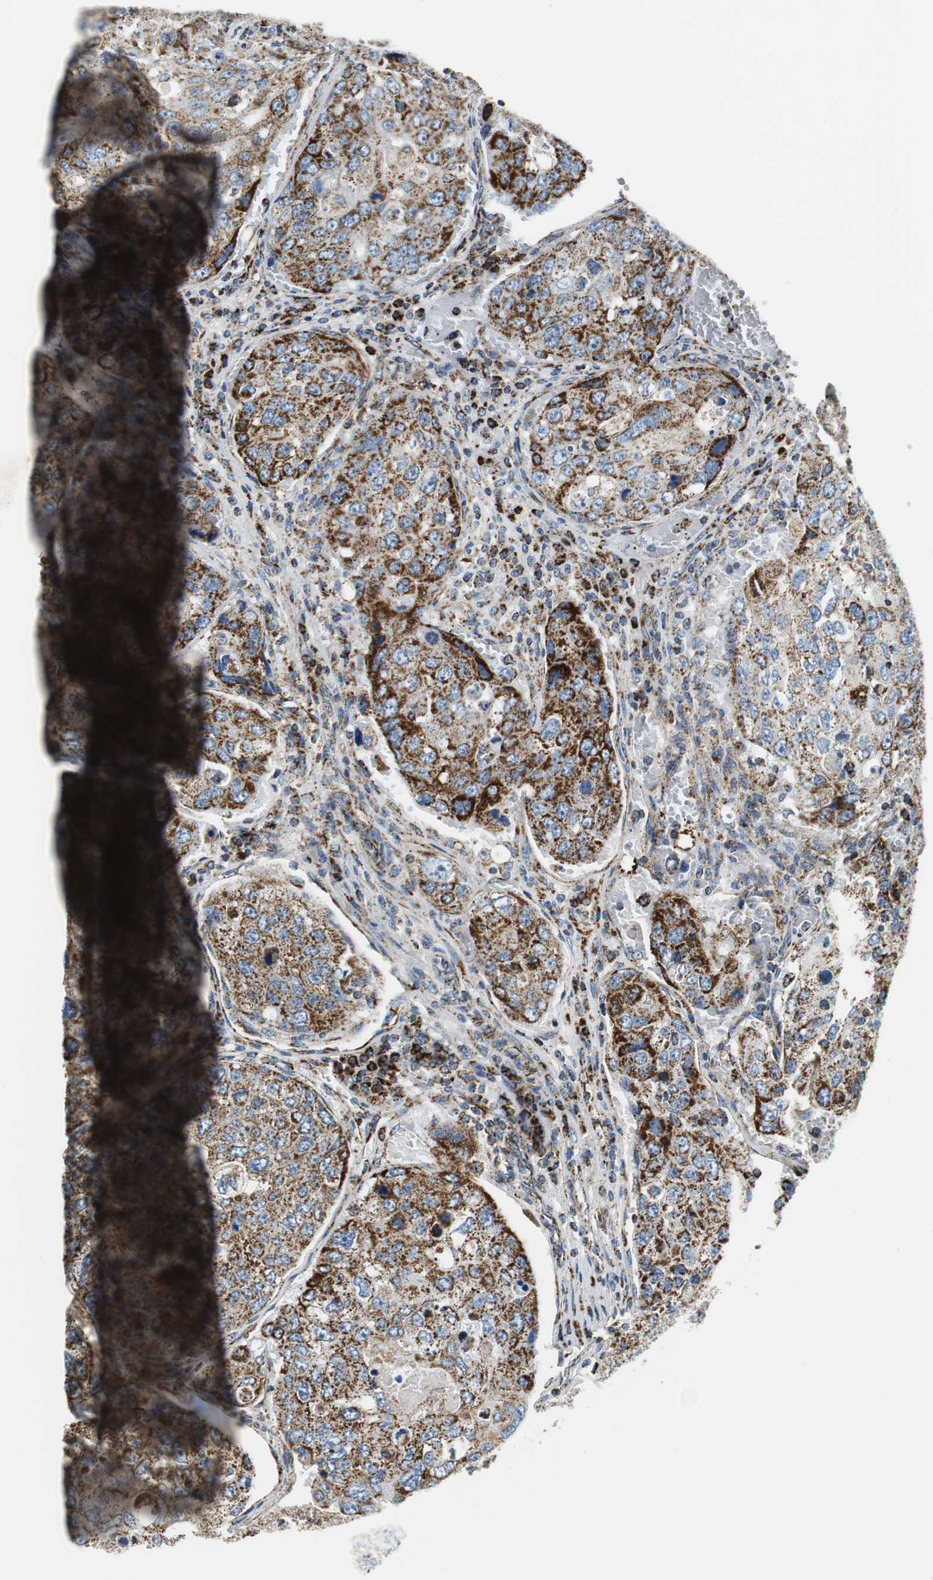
{"staining": {"intensity": "strong", "quantity": ">75%", "location": "cytoplasmic/membranous"}, "tissue": "urothelial cancer", "cell_type": "Tumor cells", "image_type": "cancer", "snomed": [{"axis": "morphology", "description": "Urothelial carcinoma, High grade"}, {"axis": "topography", "description": "Lymph node"}, {"axis": "topography", "description": "Urinary bladder"}], "caption": "Immunohistochemistry (IHC) histopathology image of neoplastic tissue: human urothelial cancer stained using IHC displays high levels of strong protein expression localized specifically in the cytoplasmic/membranous of tumor cells, appearing as a cytoplasmic/membranous brown color.", "gene": "C1QTNF7", "patient": {"sex": "male", "age": 51}}